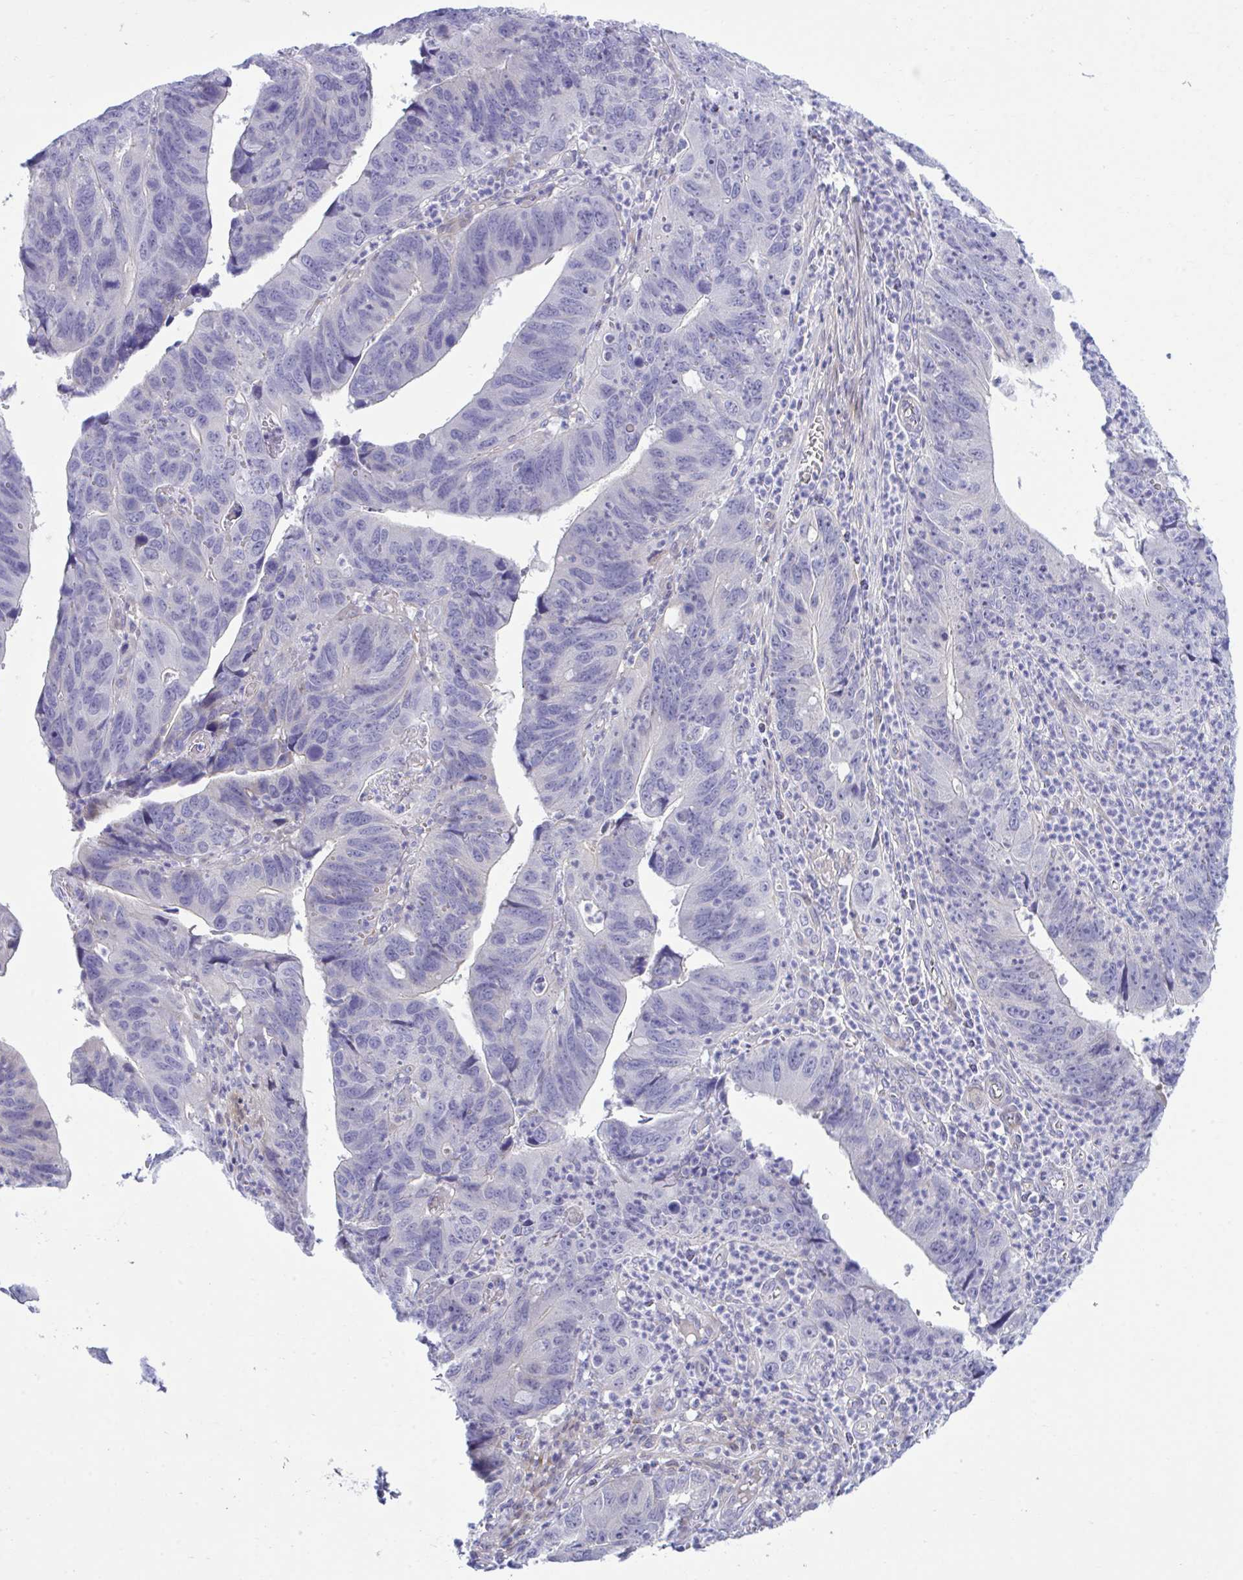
{"staining": {"intensity": "negative", "quantity": "none", "location": "none"}, "tissue": "stomach cancer", "cell_type": "Tumor cells", "image_type": "cancer", "snomed": [{"axis": "morphology", "description": "Adenocarcinoma, NOS"}, {"axis": "topography", "description": "Stomach"}], "caption": "Immunohistochemical staining of human stomach cancer (adenocarcinoma) demonstrates no significant staining in tumor cells. The staining is performed using DAB brown chromogen with nuclei counter-stained in using hematoxylin.", "gene": "MED9", "patient": {"sex": "male", "age": 59}}